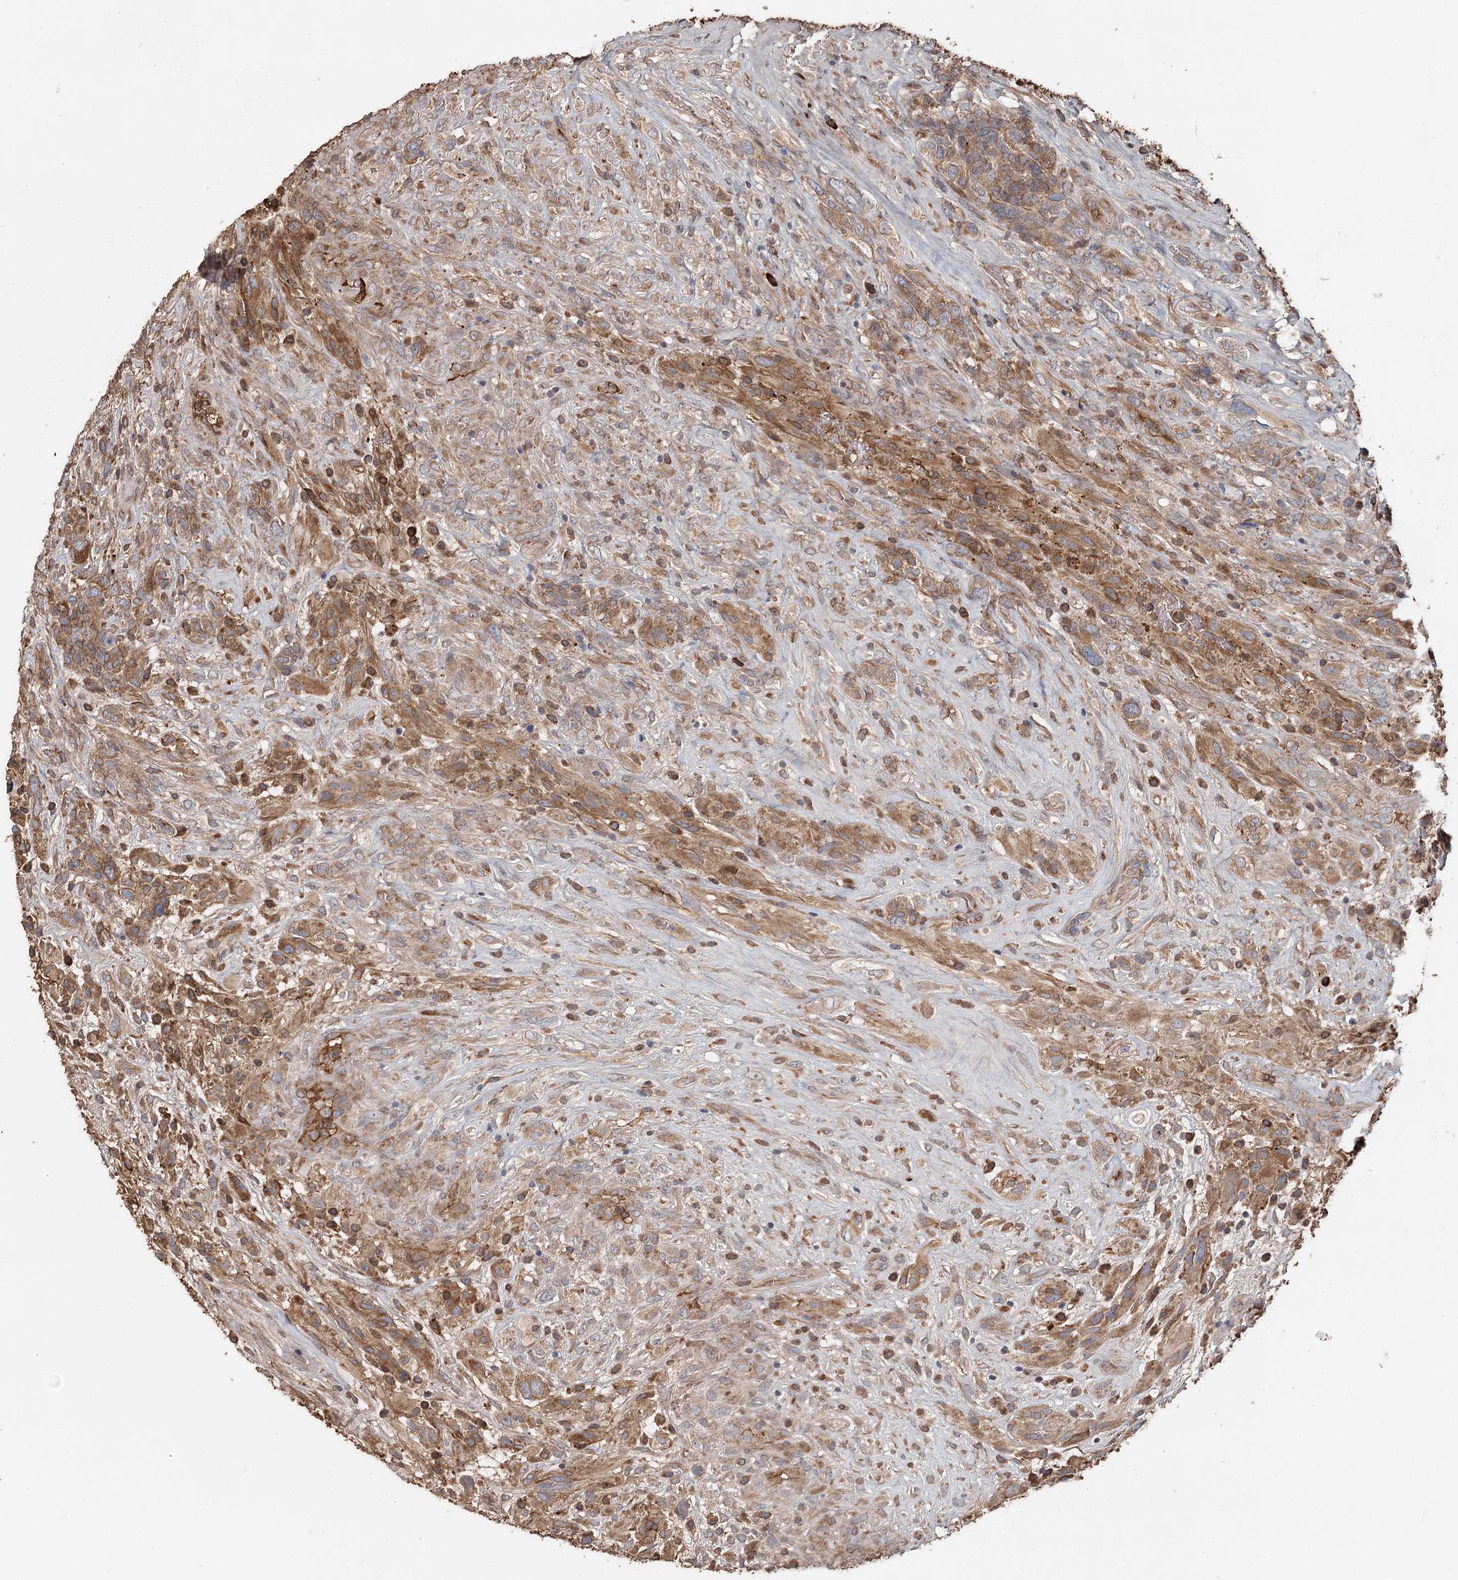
{"staining": {"intensity": "moderate", "quantity": "25%-75%", "location": "cytoplasmic/membranous"}, "tissue": "glioma", "cell_type": "Tumor cells", "image_type": "cancer", "snomed": [{"axis": "morphology", "description": "Glioma, malignant, High grade"}, {"axis": "topography", "description": "Brain"}], "caption": "This is an image of immunohistochemistry (IHC) staining of glioma, which shows moderate staining in the cytoplasmic/membranous of tumor cells.", "gene": "SYVN1", "patient": {"sex": "male", "age": 61}}